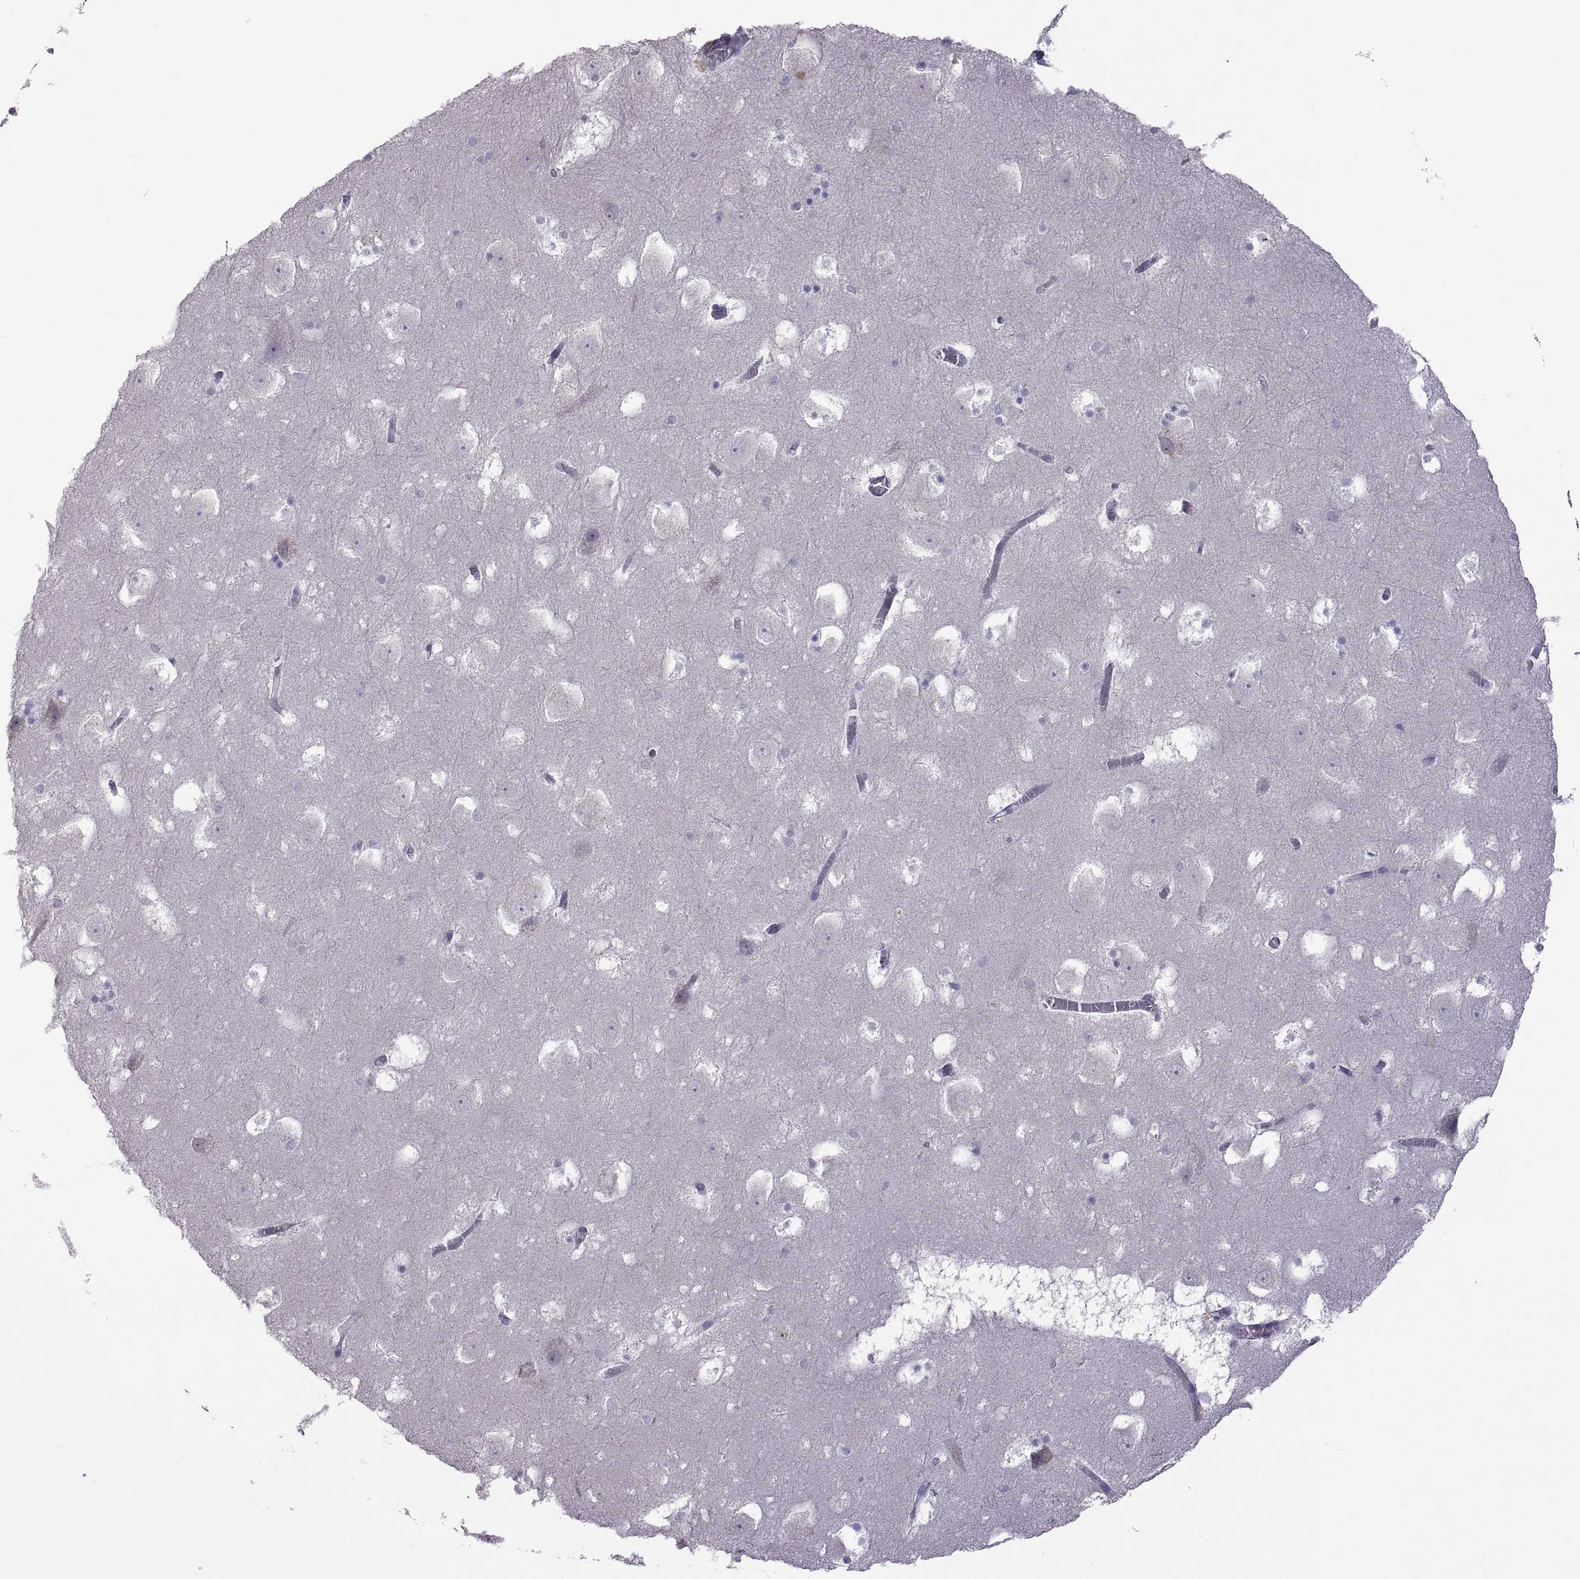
{"staining": {"intensity": "negative", "quantity": "none", "location": "none"}, "tissue": "hippocampus", "cell_type": "Glial cells", "image_type": "normal", "snomed": [{"axis": "morphology", "description": "Normal tissue, NOS"}, {"axis": "topography", "description": "Hippocampus"}], "caption": "DAB (3,3'-diaminobenzidine) immunohistochemical staining of benign hippocampus demonstrates no significant staining in glial cells.", "gene": "RDM1", "patient": {"sex": "male", "age": 45}}